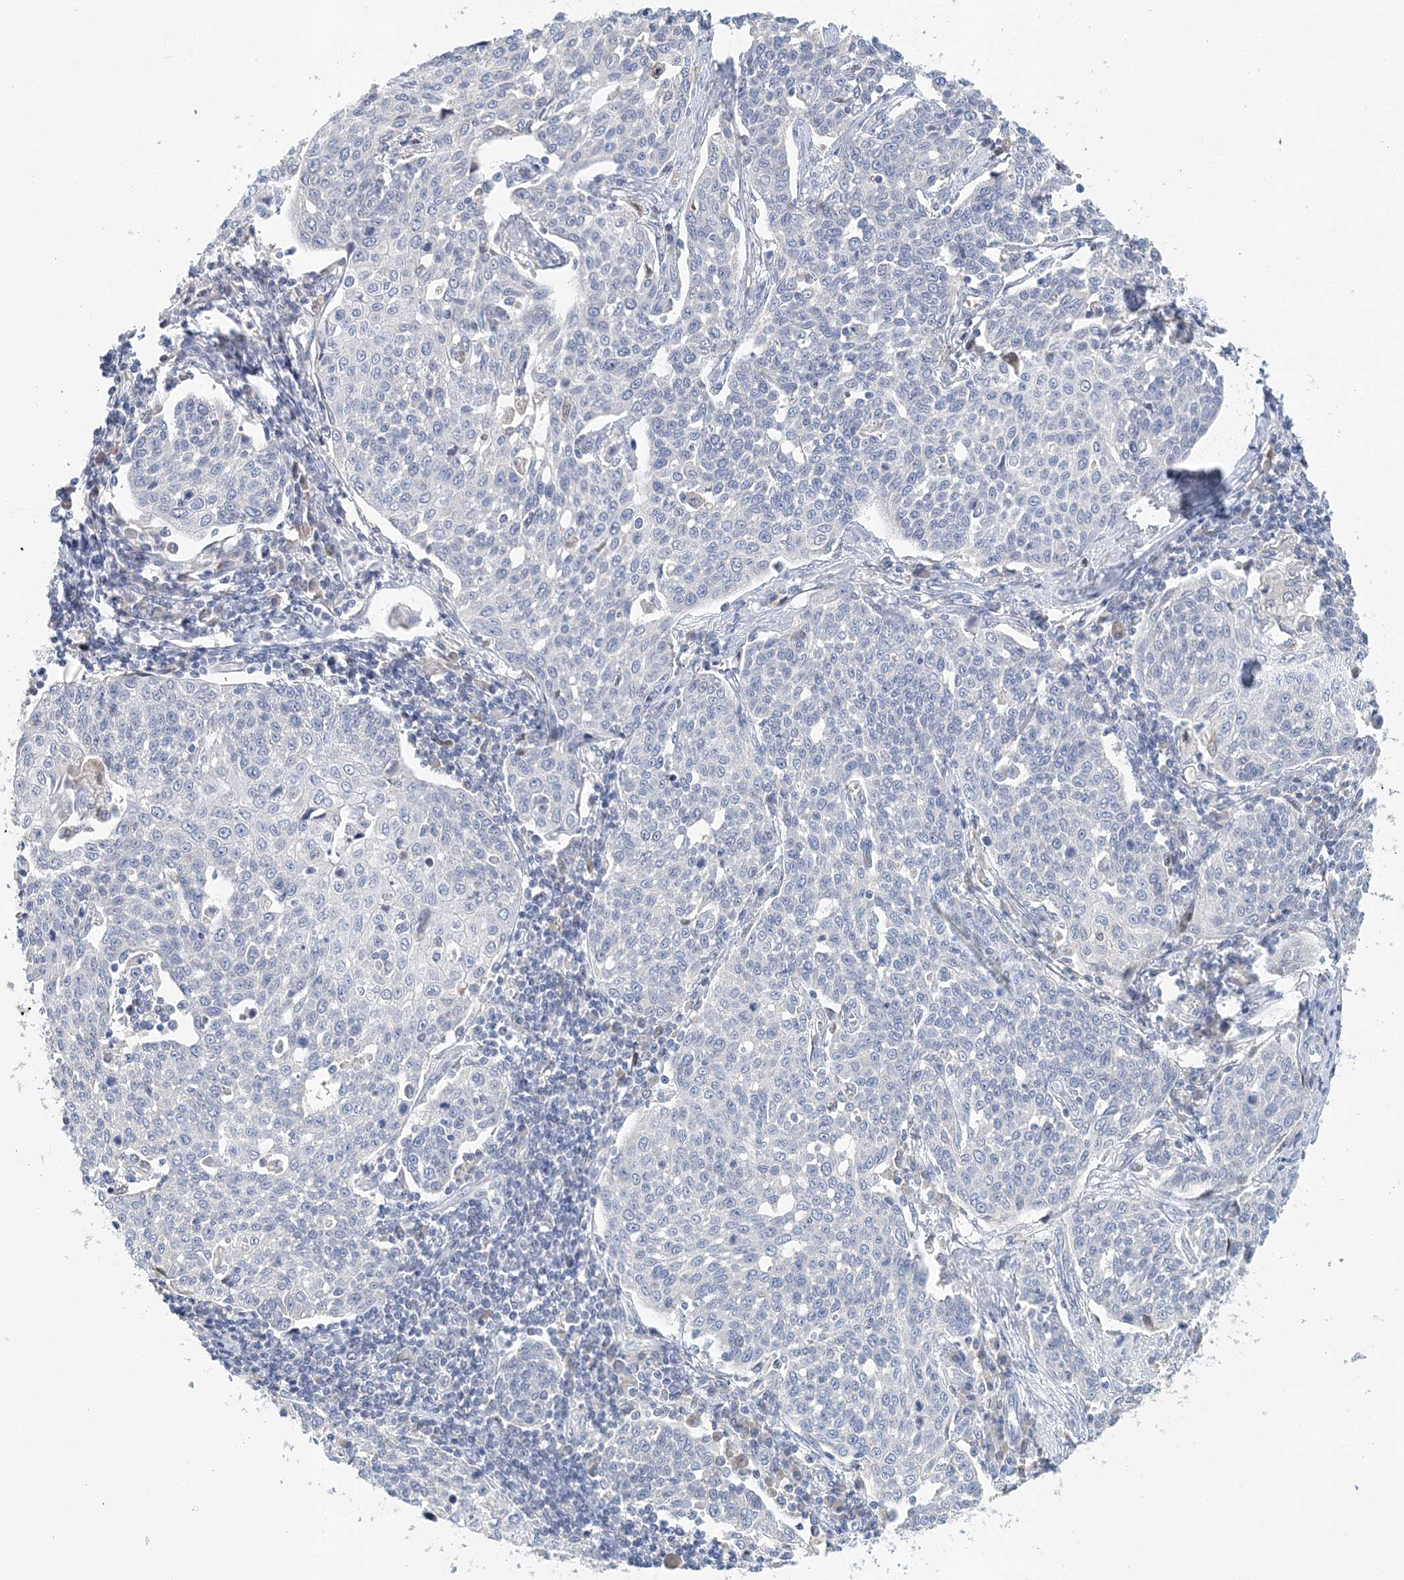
{"staining": {"intensity": "negative", "quantity": "none", "location": "none"}, "tissue": "cervical cancer", "cell_type": "Tumor cells", "image_type": "cancer", "snomed": [{"axis": "morphology", "description": "Squamous cell carcinoma, NOS"}, {"axis": "topography", "description": "Cervix"}], "caption": "The IHC image has no significant staining in tumor cells of cervical cancer tissue.", "gene": "LRRIQ4", "patient": {"sex": "female", "age": 34}}